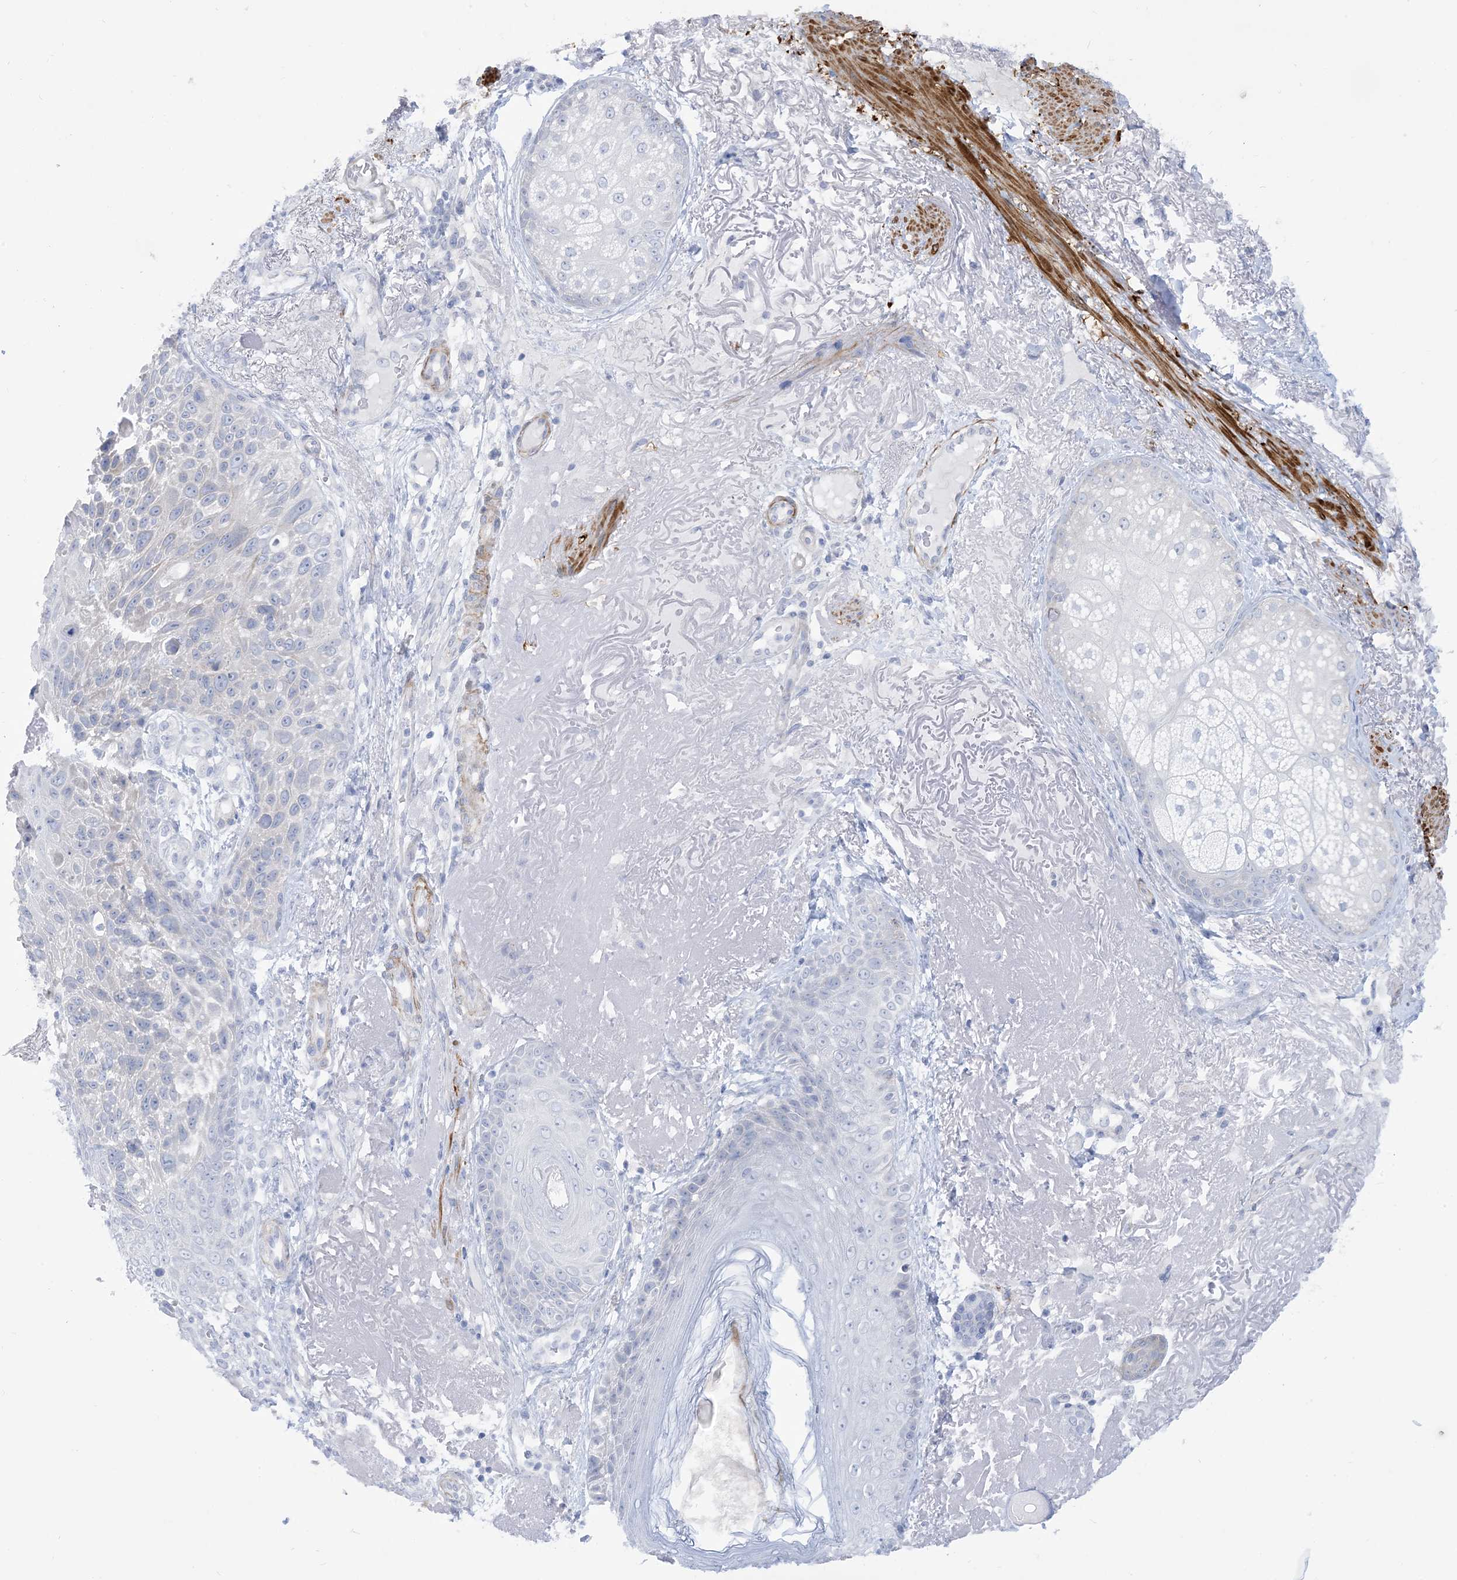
{"staining": {"intensity": "negative", "quantity": "none", "location": "none"}, "tissue": "skin cancer", "cell_type": "Tumor cells", "image_type": "cancer", "snomed": [{"axis": "morphology", "description": "Squamous cell carcinoma, NOS"}, {"axis": "topography", "description": "Skin"}], "caption": "Immunohistochemistry photomicrograph of human skin cancer stained for a protein (brown), which shows no expression in tumor cells.", "gene": "MARS2", "patient": {"sex": "female", "age": 88}}